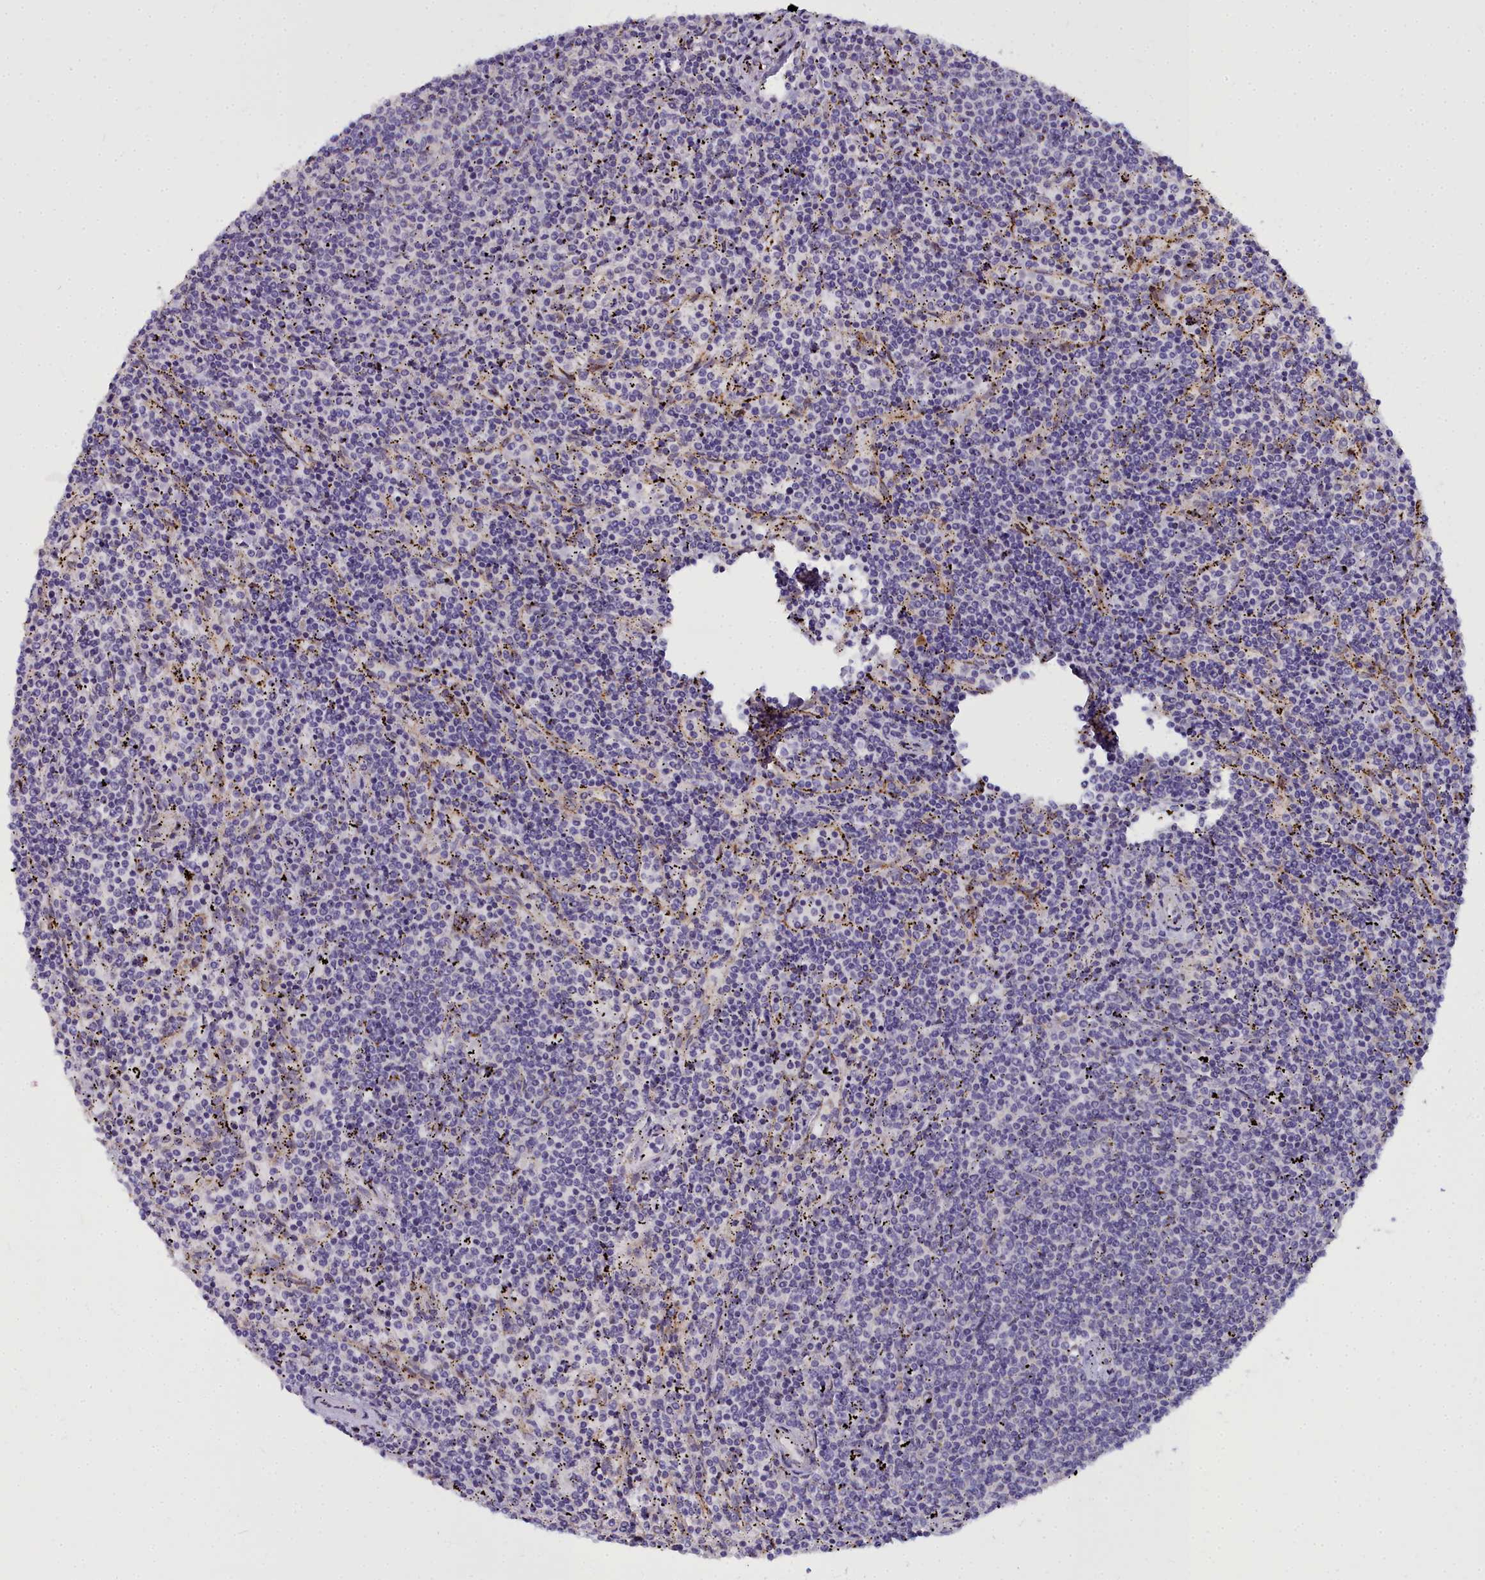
{"staining": {"intensity": "negative", "quantity": "none", "location": "none"}, "tissue": "lymphoma", "cell_type": "Tumor cells", "image_type": "cancer", "snomed": [{"axis": "morphology", "description": "Malignant lymphoma, non-Hodgkin's type, Low grade"}, {"axis": "topography", "description": "Spleen"}], "caption": "An image of human lymphoma is negative for staining in tumor cells. (DAB (3,3'-diaminobenzidine) IHC visualized using brightfield microscopy, high magnification).", "gene": "WDPCP", "patient": {"sex": "female", "age": 50}}